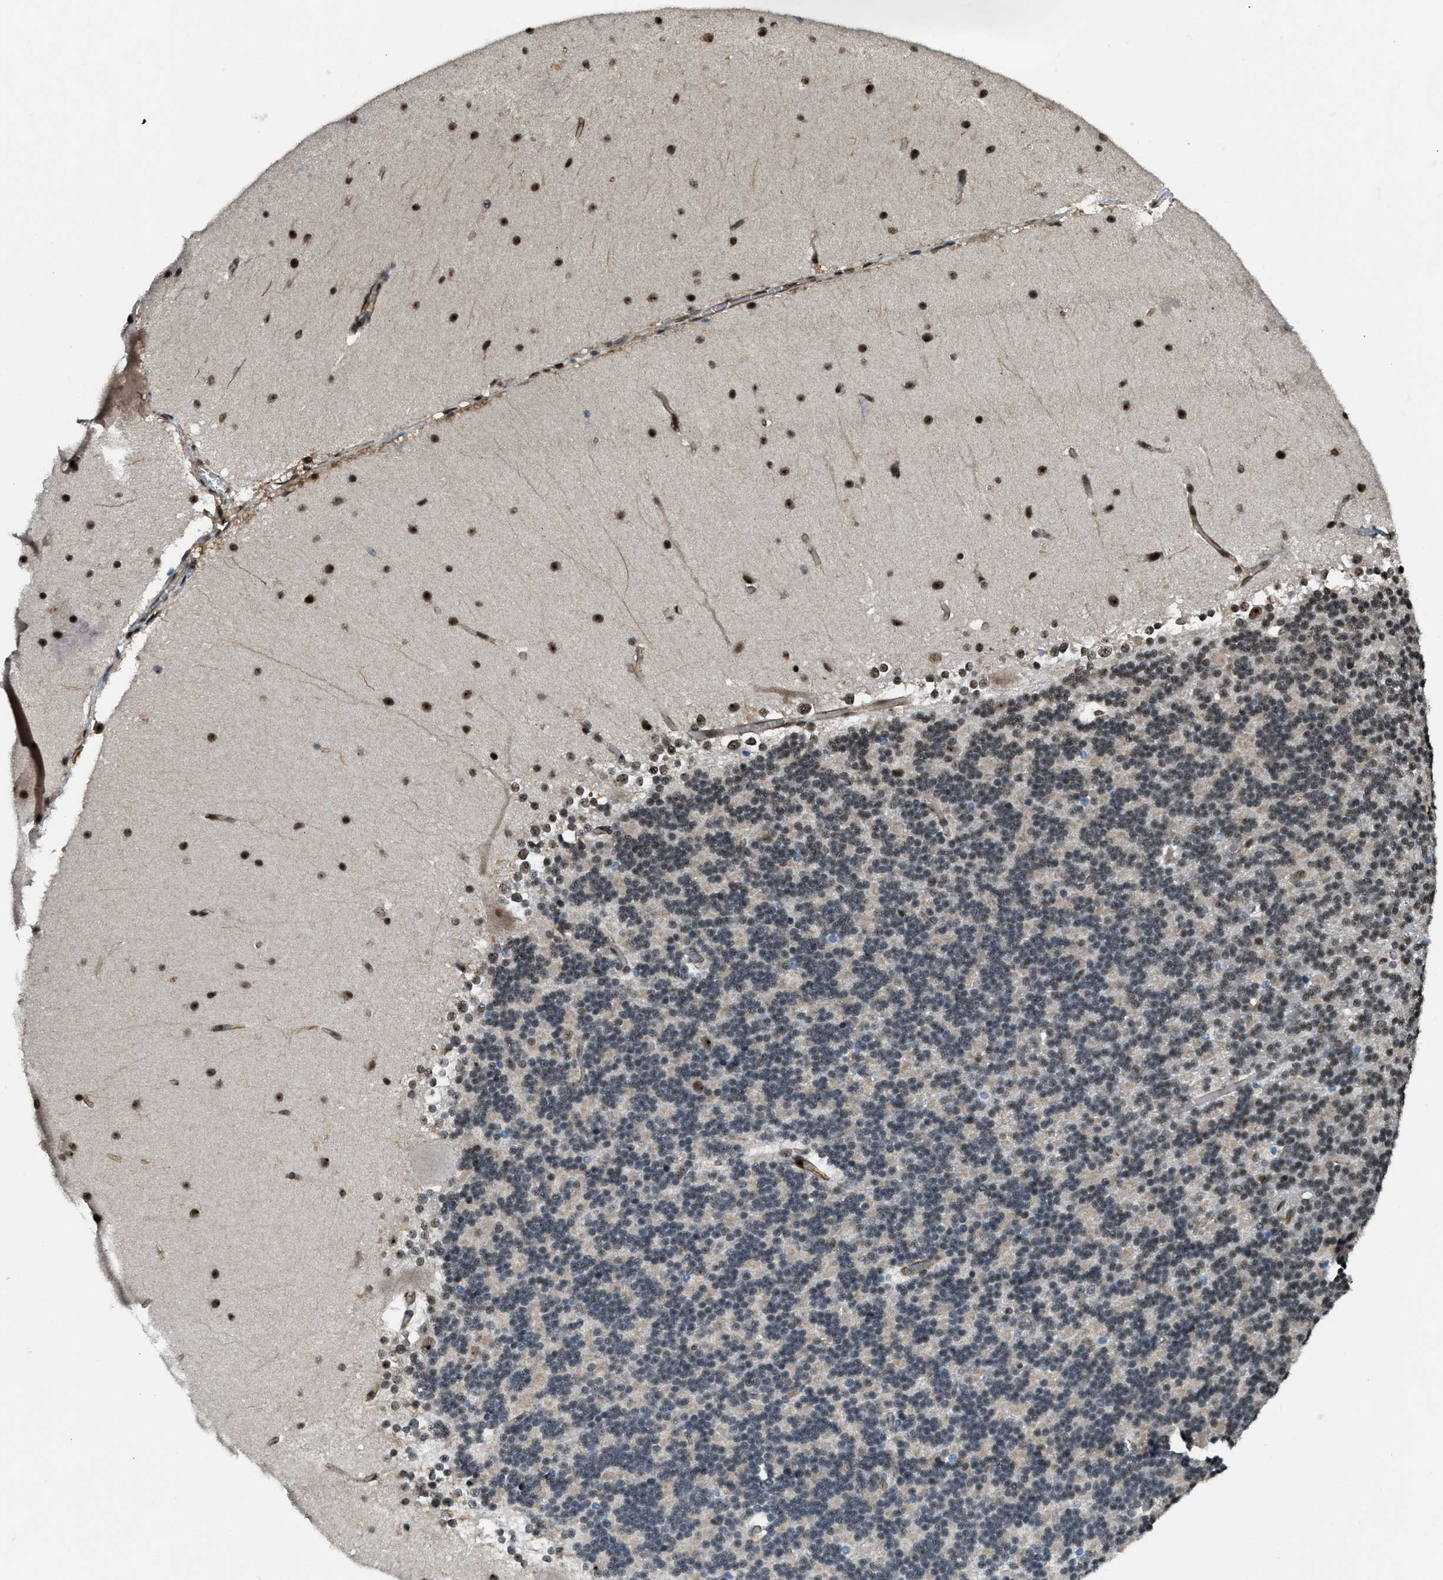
{"staining": {"intensity": "moderate", "quantity": "<25%", "location": "nuclear"}, "tissue": "cerebellum", "cell_type": "Cells in granular layer", "image_type": "normal", "snomed": [{"axis": "morphology", "description": "Normal tissue, NOS"}, {"axis": "topography", "description": "Cerebellum"}], "caption": "Immunohistochemical staining of unremarkable cerebellum demonstrates low levels of moderate nuclear positivity in approximately <25% of cells in granular layer.", "gene": "E2F1", "patient": {"sex": "female", "age": 19}}